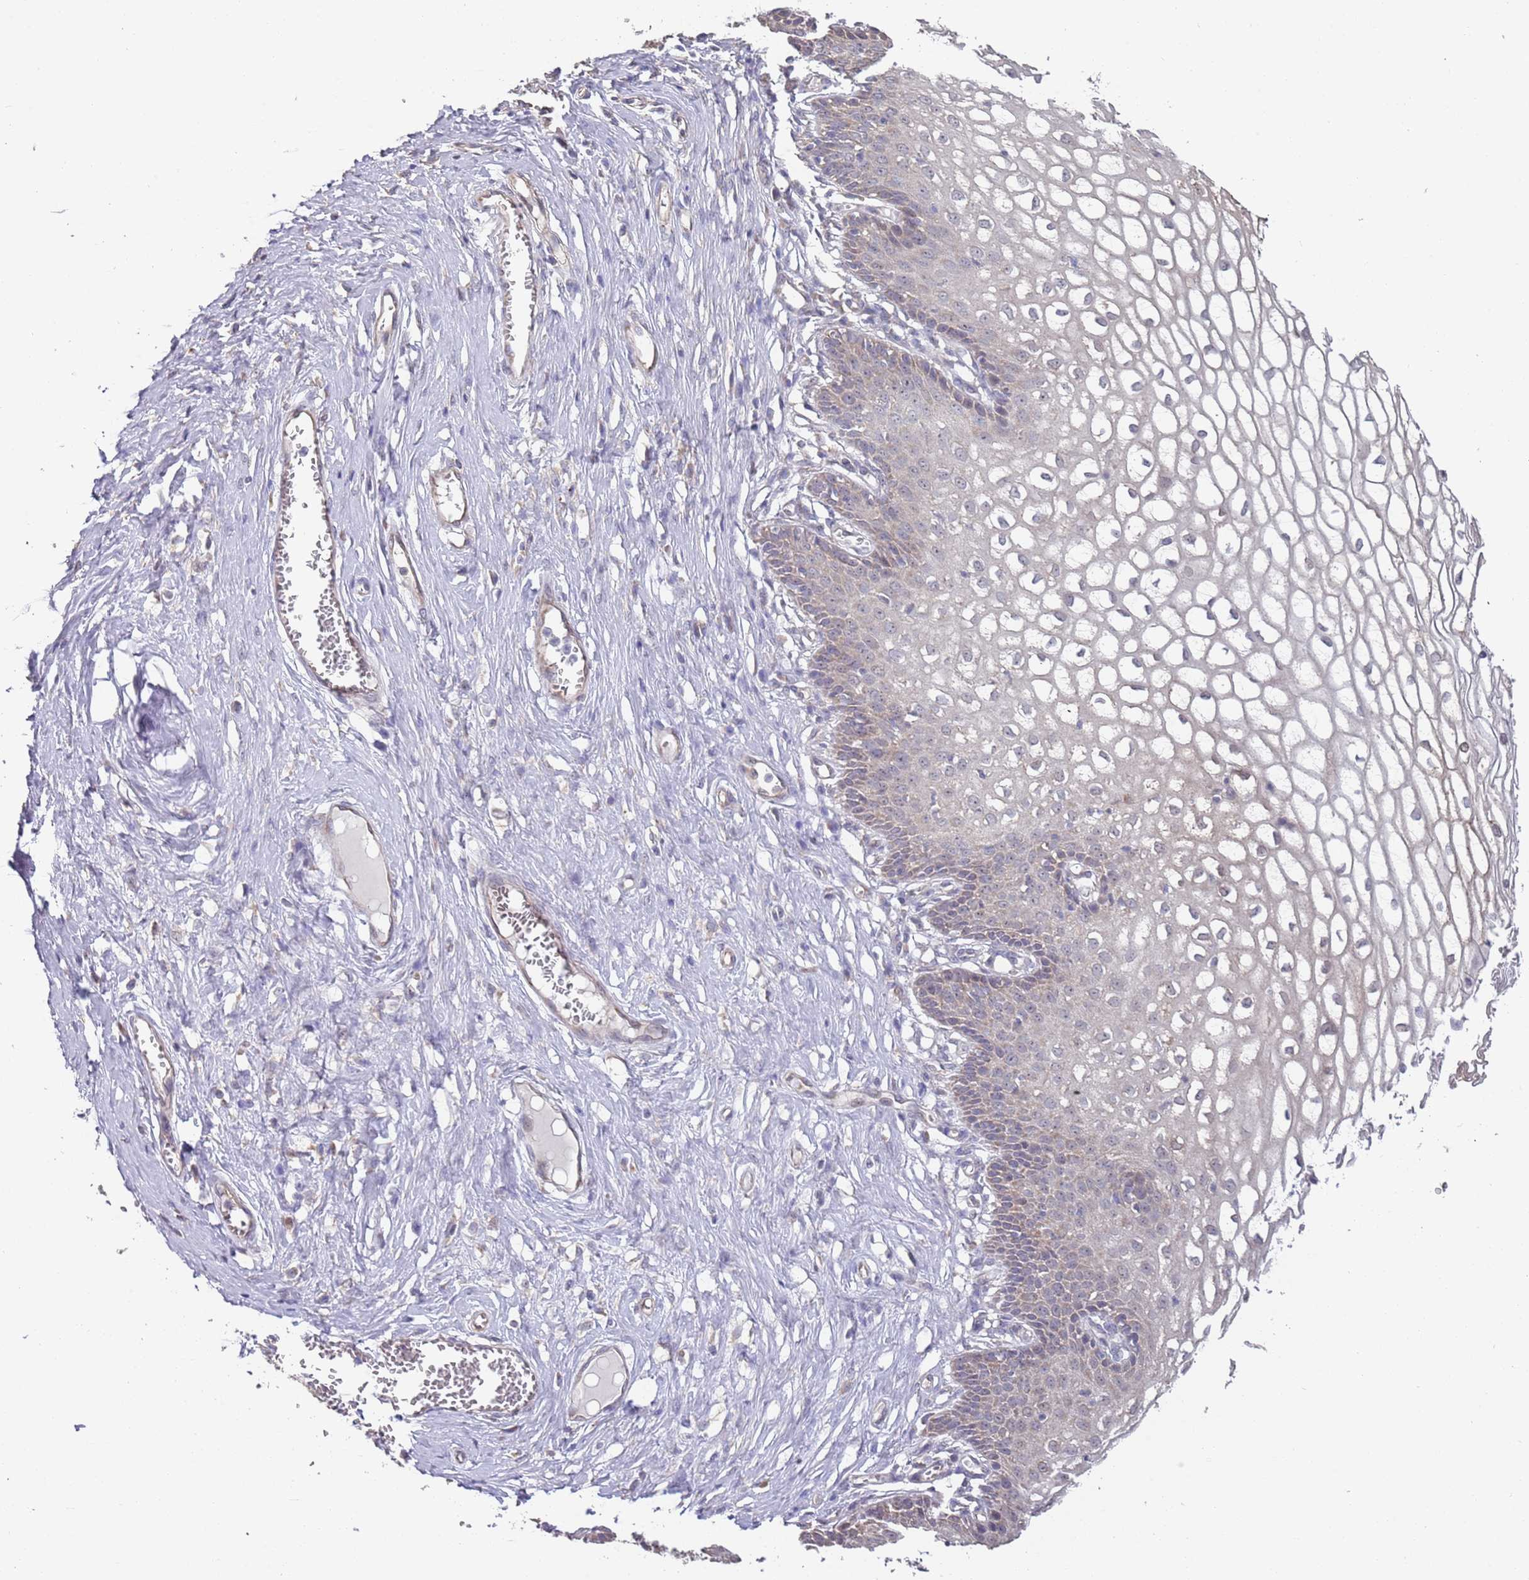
{"staining": {"intensity": "negative", "quantity": "none", "location": "none"}, "tissue": "cervix", "cell_type": "Glandular cells", "image_type": "normal", "snomed": [{"axis": "morphology", "description": "Normal tissue, NOS"}, {"axis": "morphology", "description": "Adenocarcinoma, NOS"}, {"axis": "topography", "description": "Cervix"}], "caption": "Glandular cells are negative for brown protein staining in normal cervix. Brightfield microscopy of immunohistochemistry stained with DAB (brown) and hematoxylin (blue), captured at high magnification.", "gene": "TMEM64", "patient": {"sex": "female", "age": 29}}